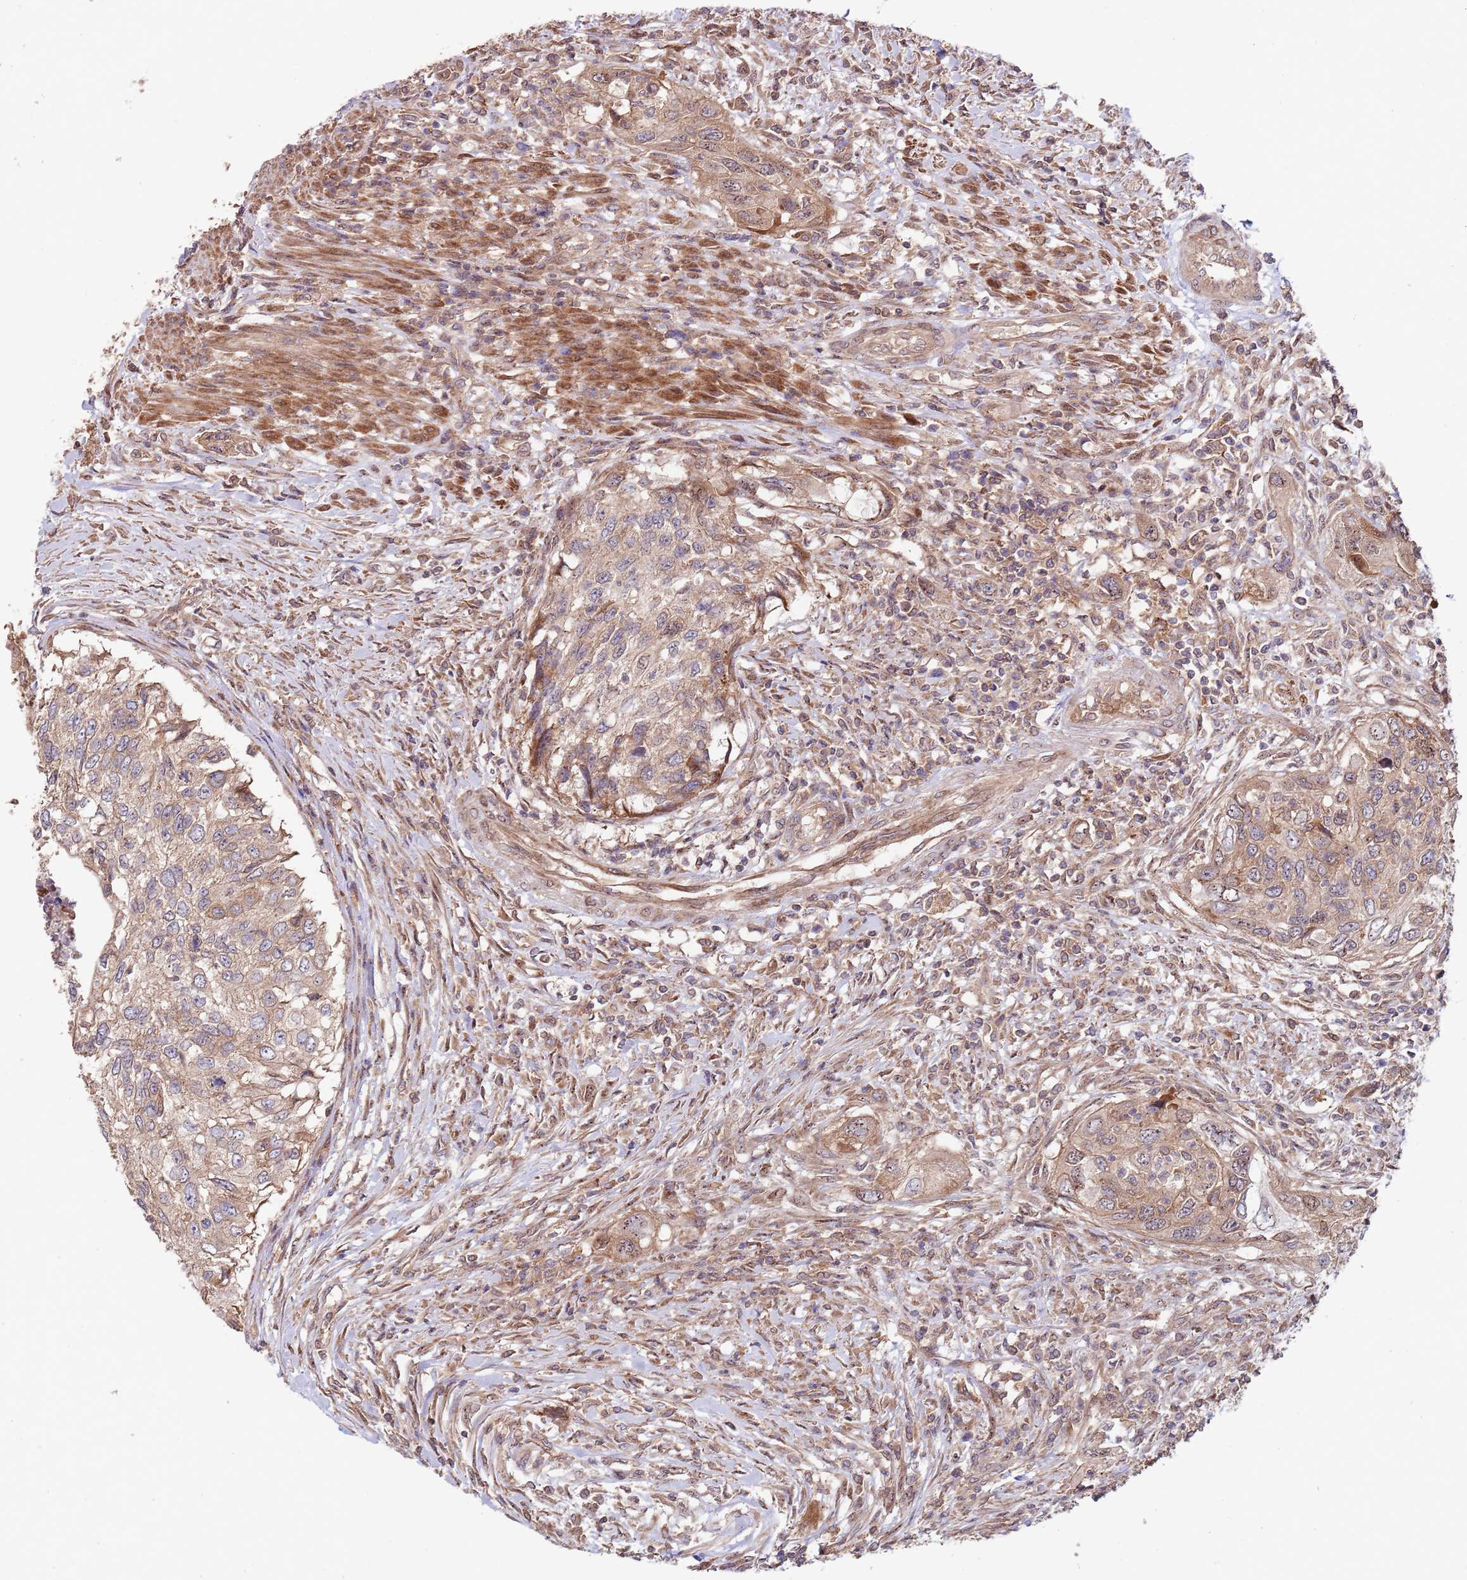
{"staining": {"intensity": "weak", "quantity": ">75%", "location": "cytoplasmic/membranous,nuclear"}, "tissue": "urothelial cancer", "cell_type": "Tumor cells", "image_type": "cancer", "snomed": [{"axis": "morphology", "description": "Urothelial carcinoma, High grade"}, {"axis": "topography", "description": "Urinary bladder"}], "caption": "Human urothelial cancer stained with a protein marker demonstrates weak staining in tumor cells.", "gene": "RNF19B", "patient": {"sex": "female", "age": 60}}